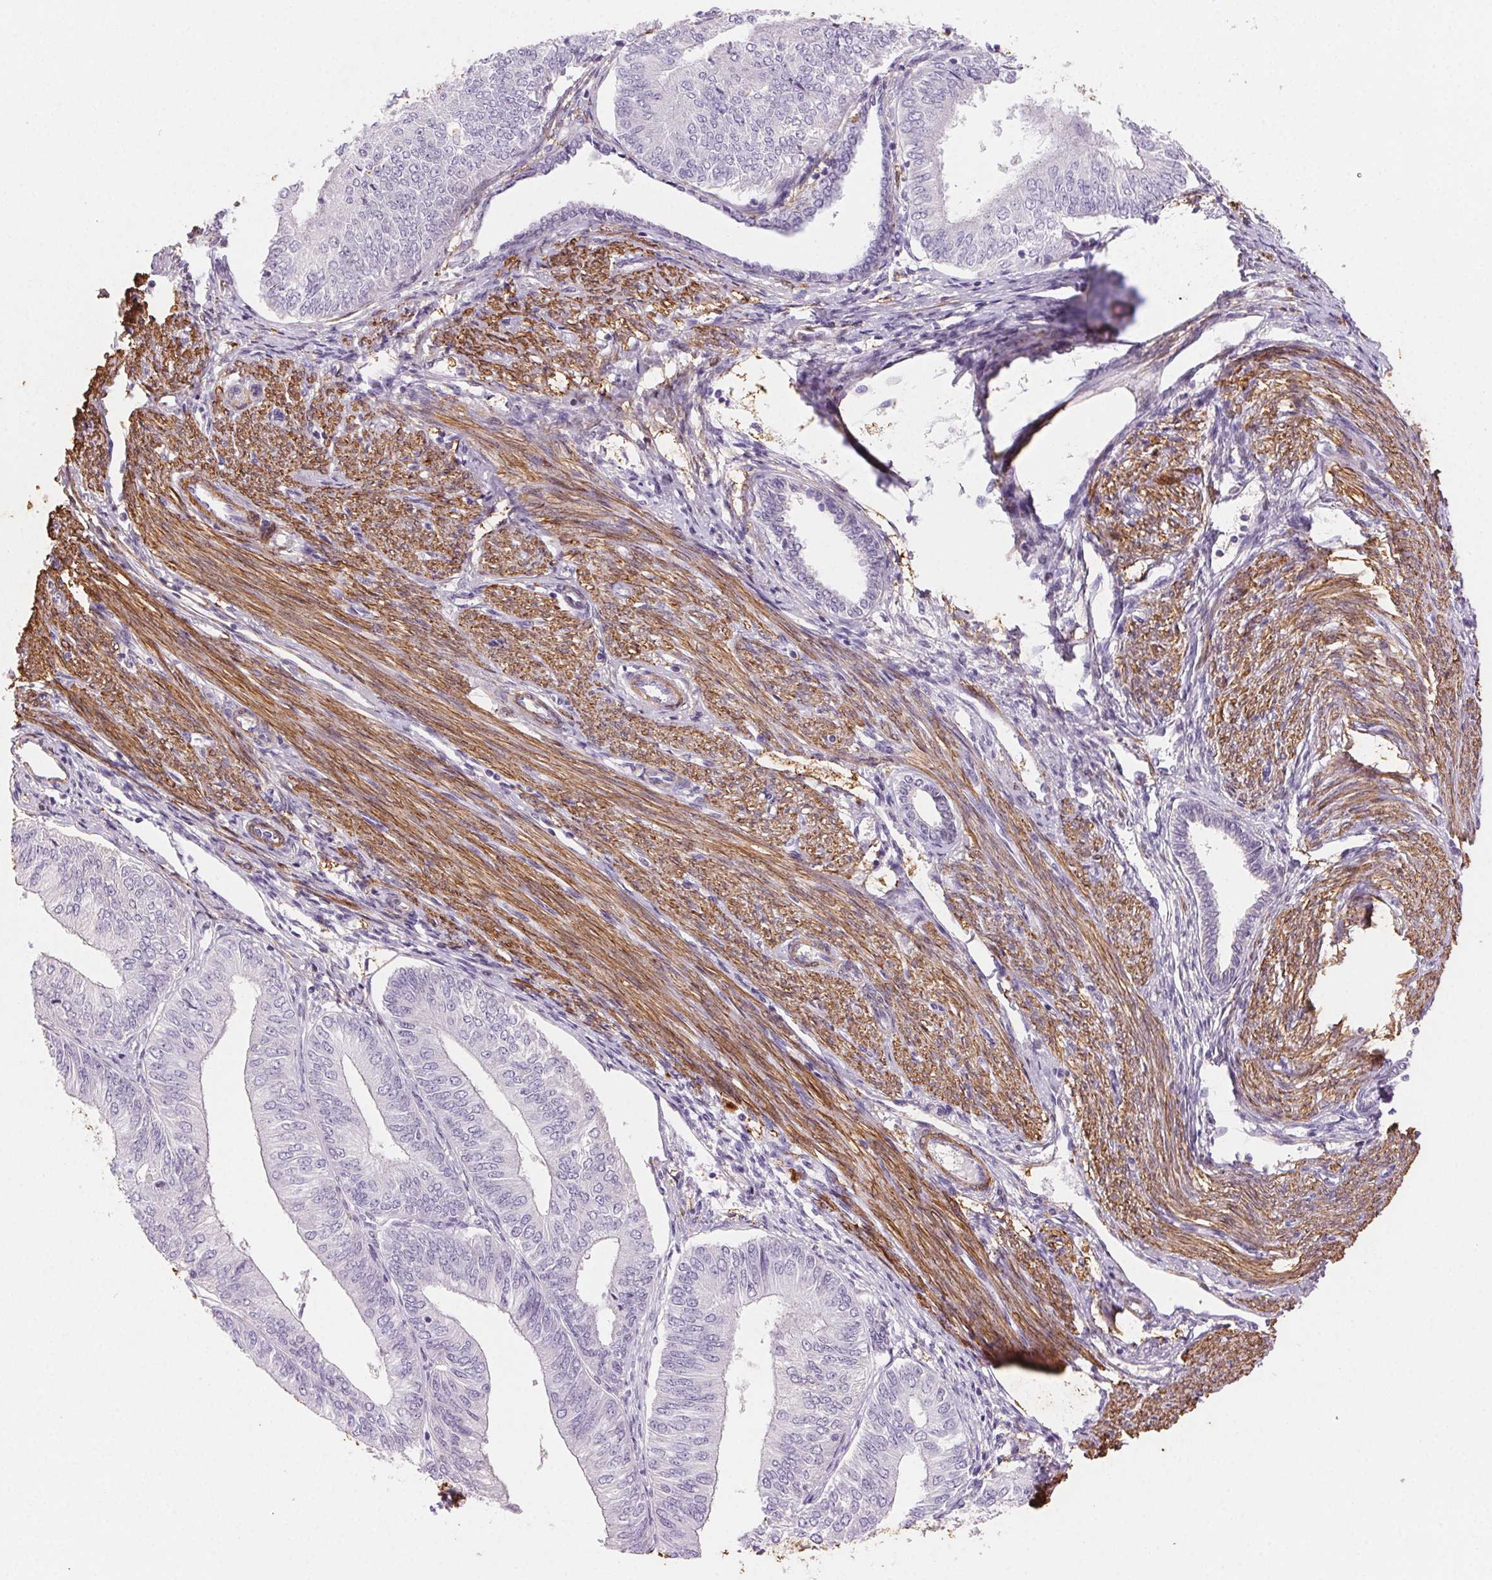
{"staining": {"intensity": "negative", "quantity": "none", "location": "none"}, "tissue": "endometrial cancer", "cell_type": "Tumor cells", "image_type": "cancer", "snomed": [{"axis": "morphology", "description": "Adenocarcinoma, NOS"}, {"axis": "topography", "description": "Endometrium"}], "caption": "Endometrial cancer stained for a protein using immunohistochemistry demonstrates no expression tumor cells.", "gene": "GPX8", "patient": {"sex": "female", "age": 58}}